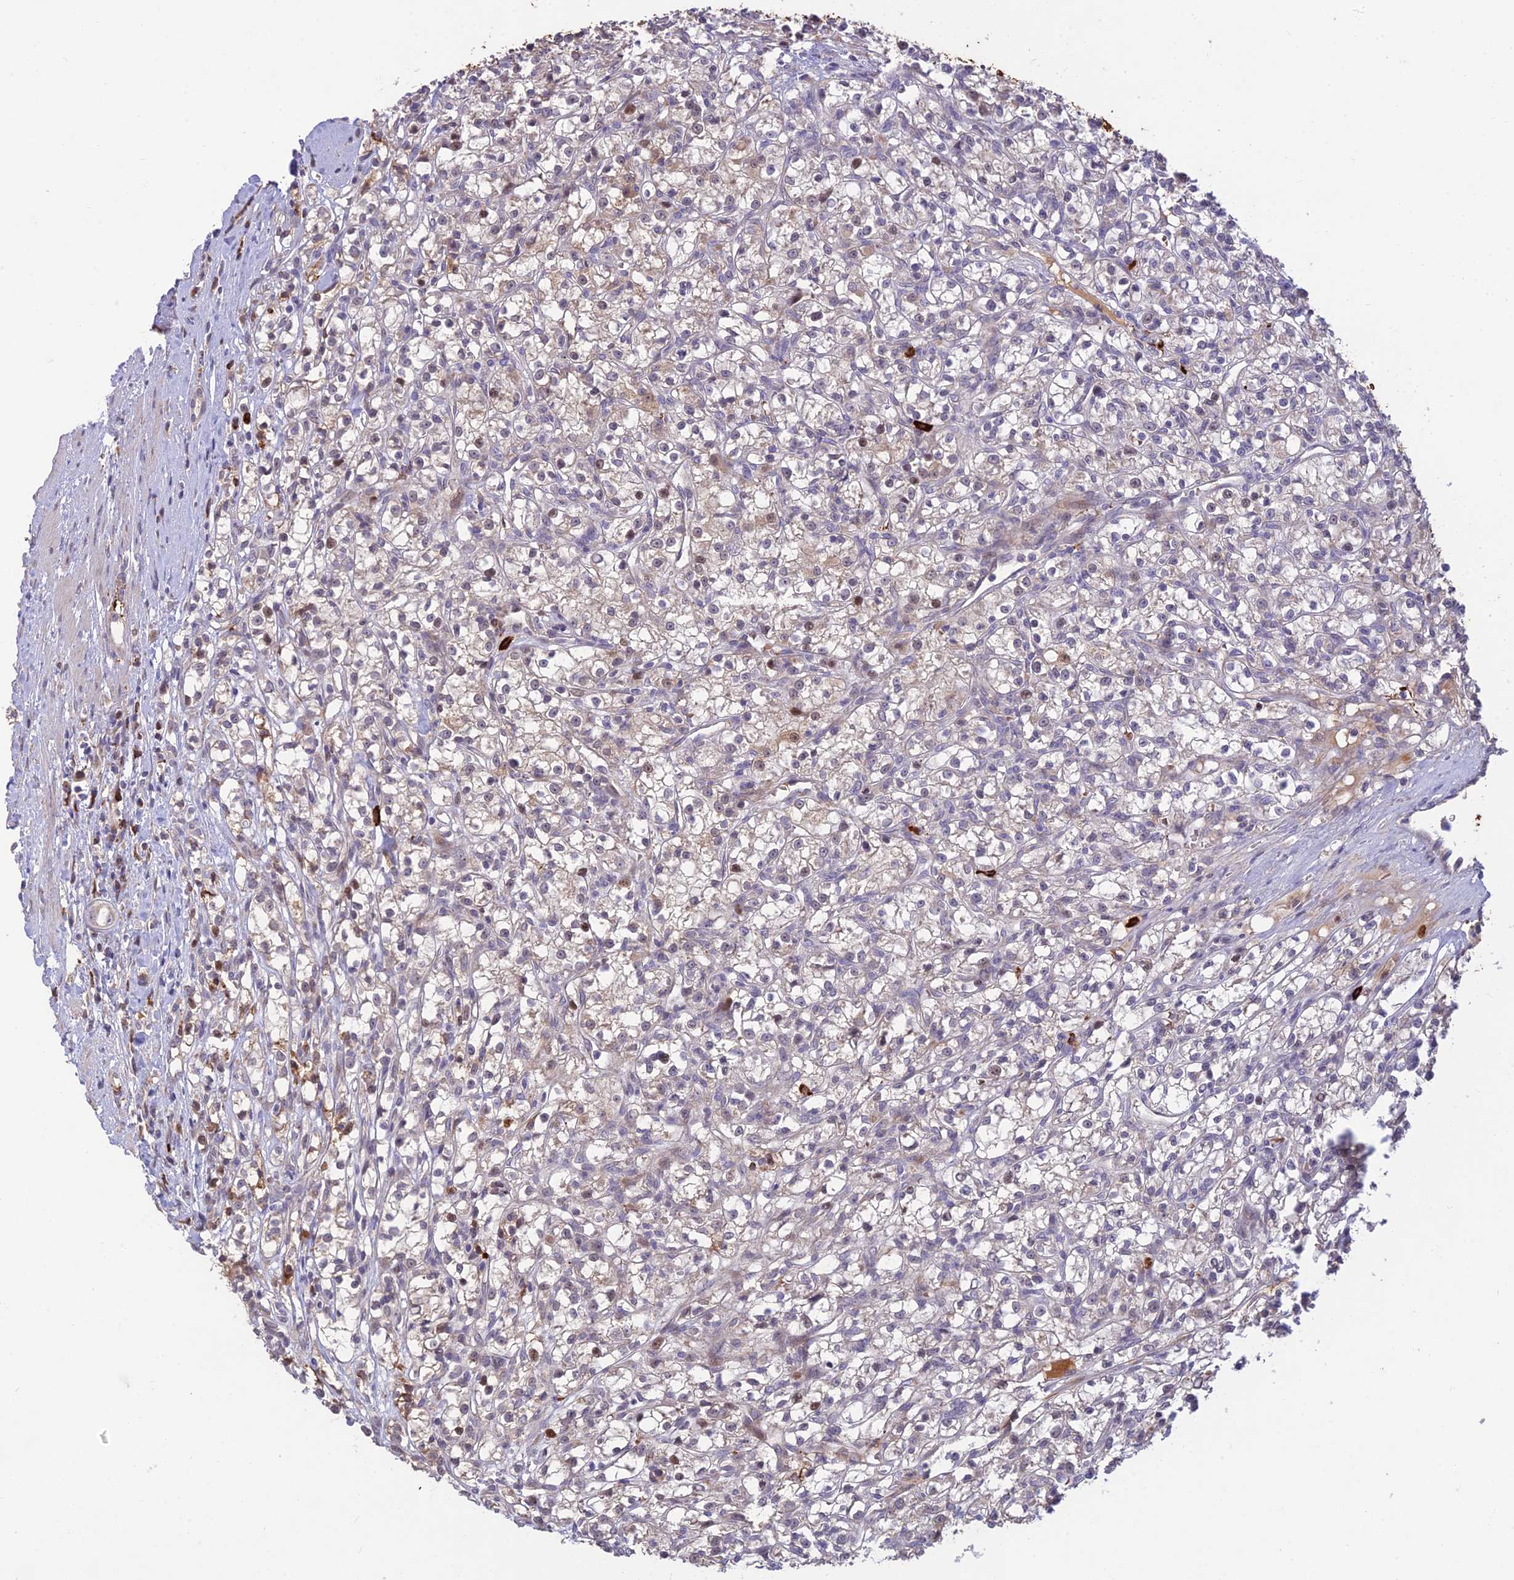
{"staining": {"intensity": "negative", "quantity": "none", "location": "none"}, "tissue": "renal cancer", "cell_type": "Tumor cells", "image_type": "cancer", "snomed": [{"axis": "morphology", "description": "Adenocarcinoma, NOS"}, {"axis": "topography", "description": "Kidney"}], "caption": "Immunohistochemistry (IHC) of human renal cancer (adenocarcinoma) exhibits no expression in tumor cells.", "gene": "ASPDH", "patient": {"sex": "female", "age": 59}}